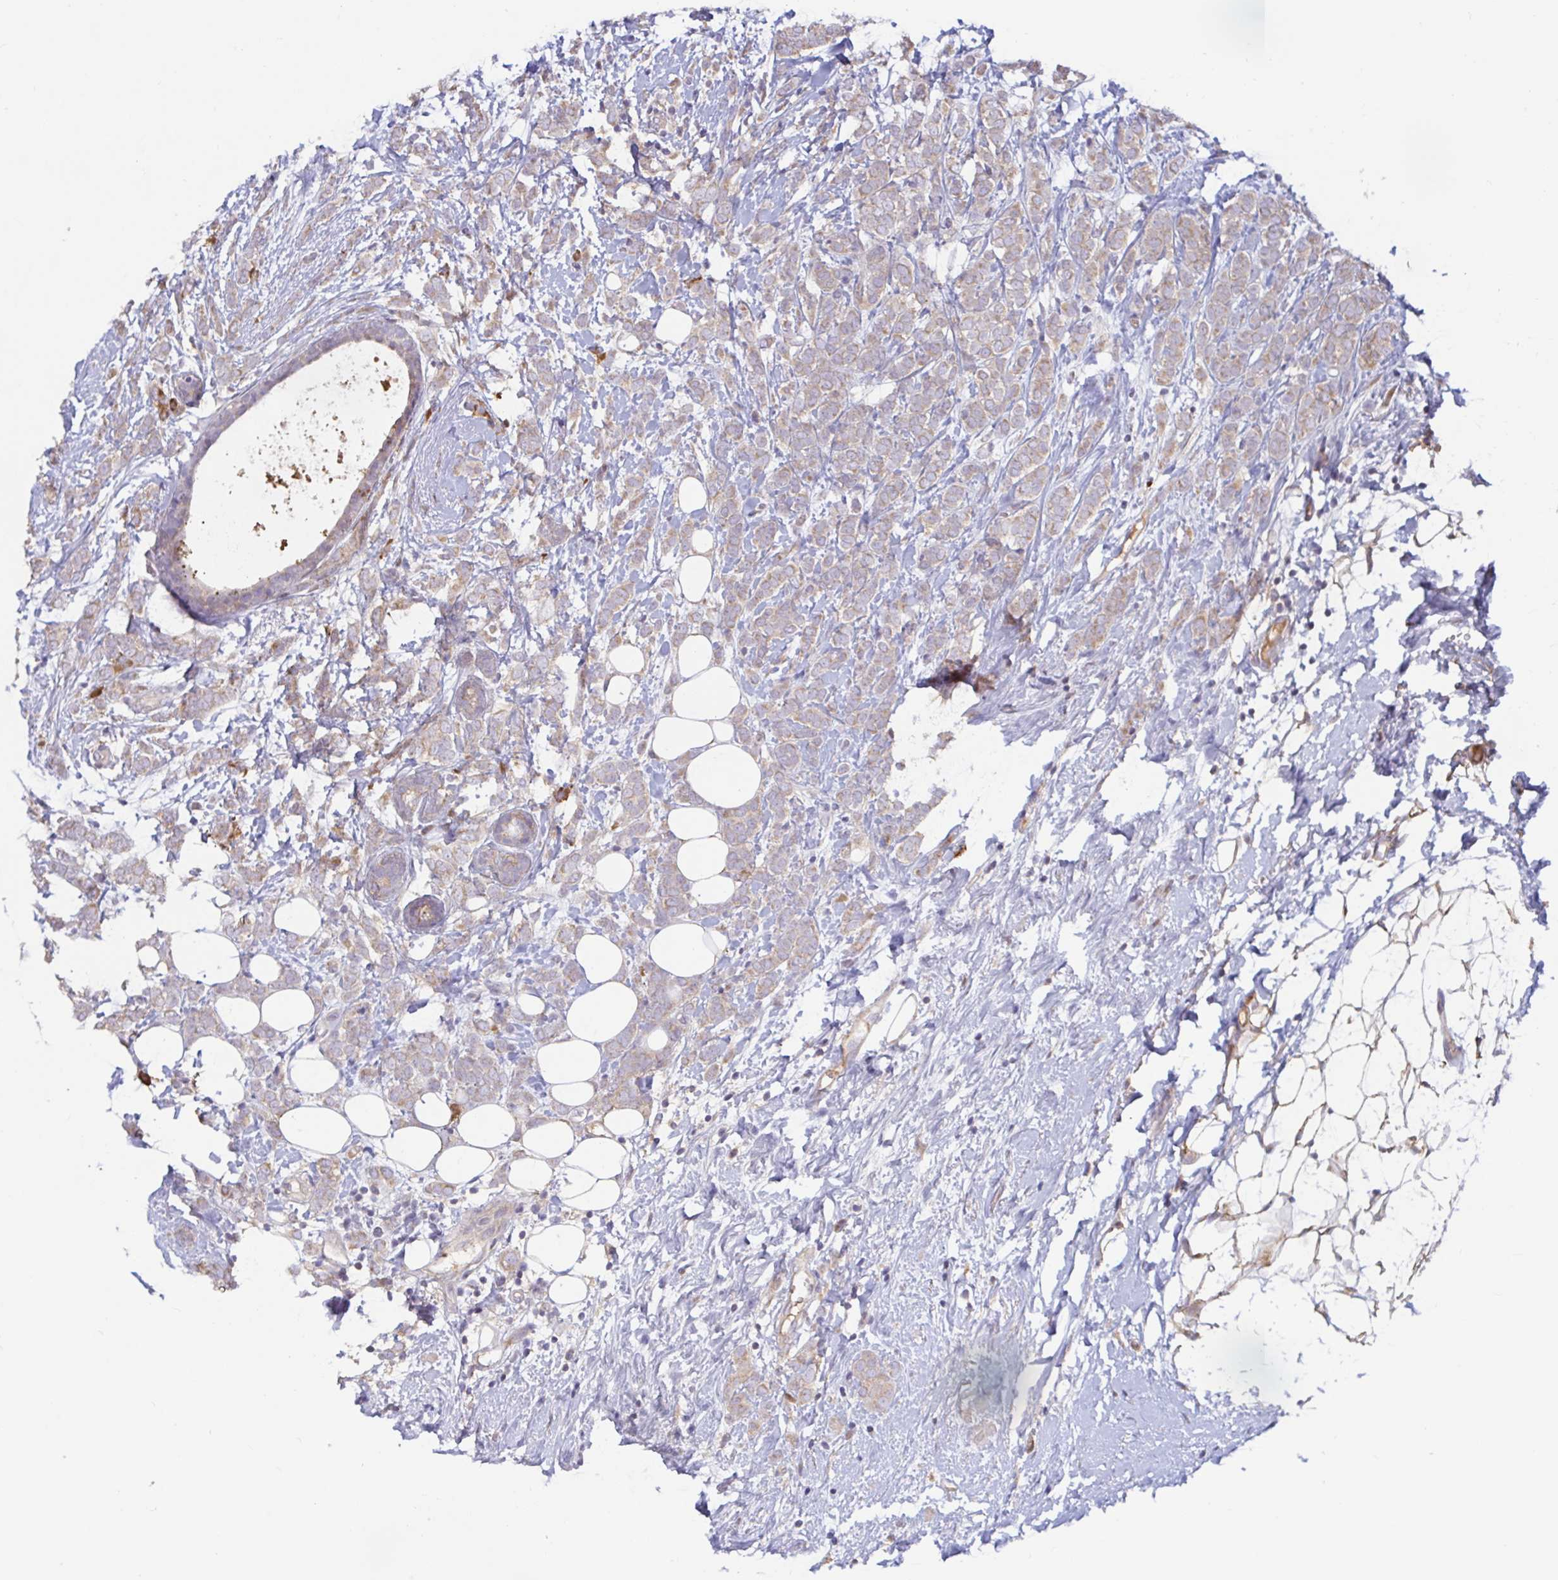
{"staining": {"intensity": "weak", "quantity": "25%-75%", "location": "cytoplasmic/membranous"}, "tissue": "breast cancer", "cell_type": "Tumor cells", "image_type": "cancer", "snomed": [{"axis": "morphology", "description": "Lobular carcinoma"}, {"axis": "topography", "description": "Breast"}], "caption": "Immunohistochemistry (IHC) staining of lobular carcinoma (breast), which displays low levels of weak cytoplasmic/membranous expression in about 25%-75% of tumor cells indicating weak cytoplasmic/membranous protein positivity. The staining was performed using DAB (3,3'-diaminobenzidine) (brown) for protein detection and nuclei were counterstained in hematoxylin (blue).", "gene": "LARP1", "patient": {"sex": "female", "age": 49}}